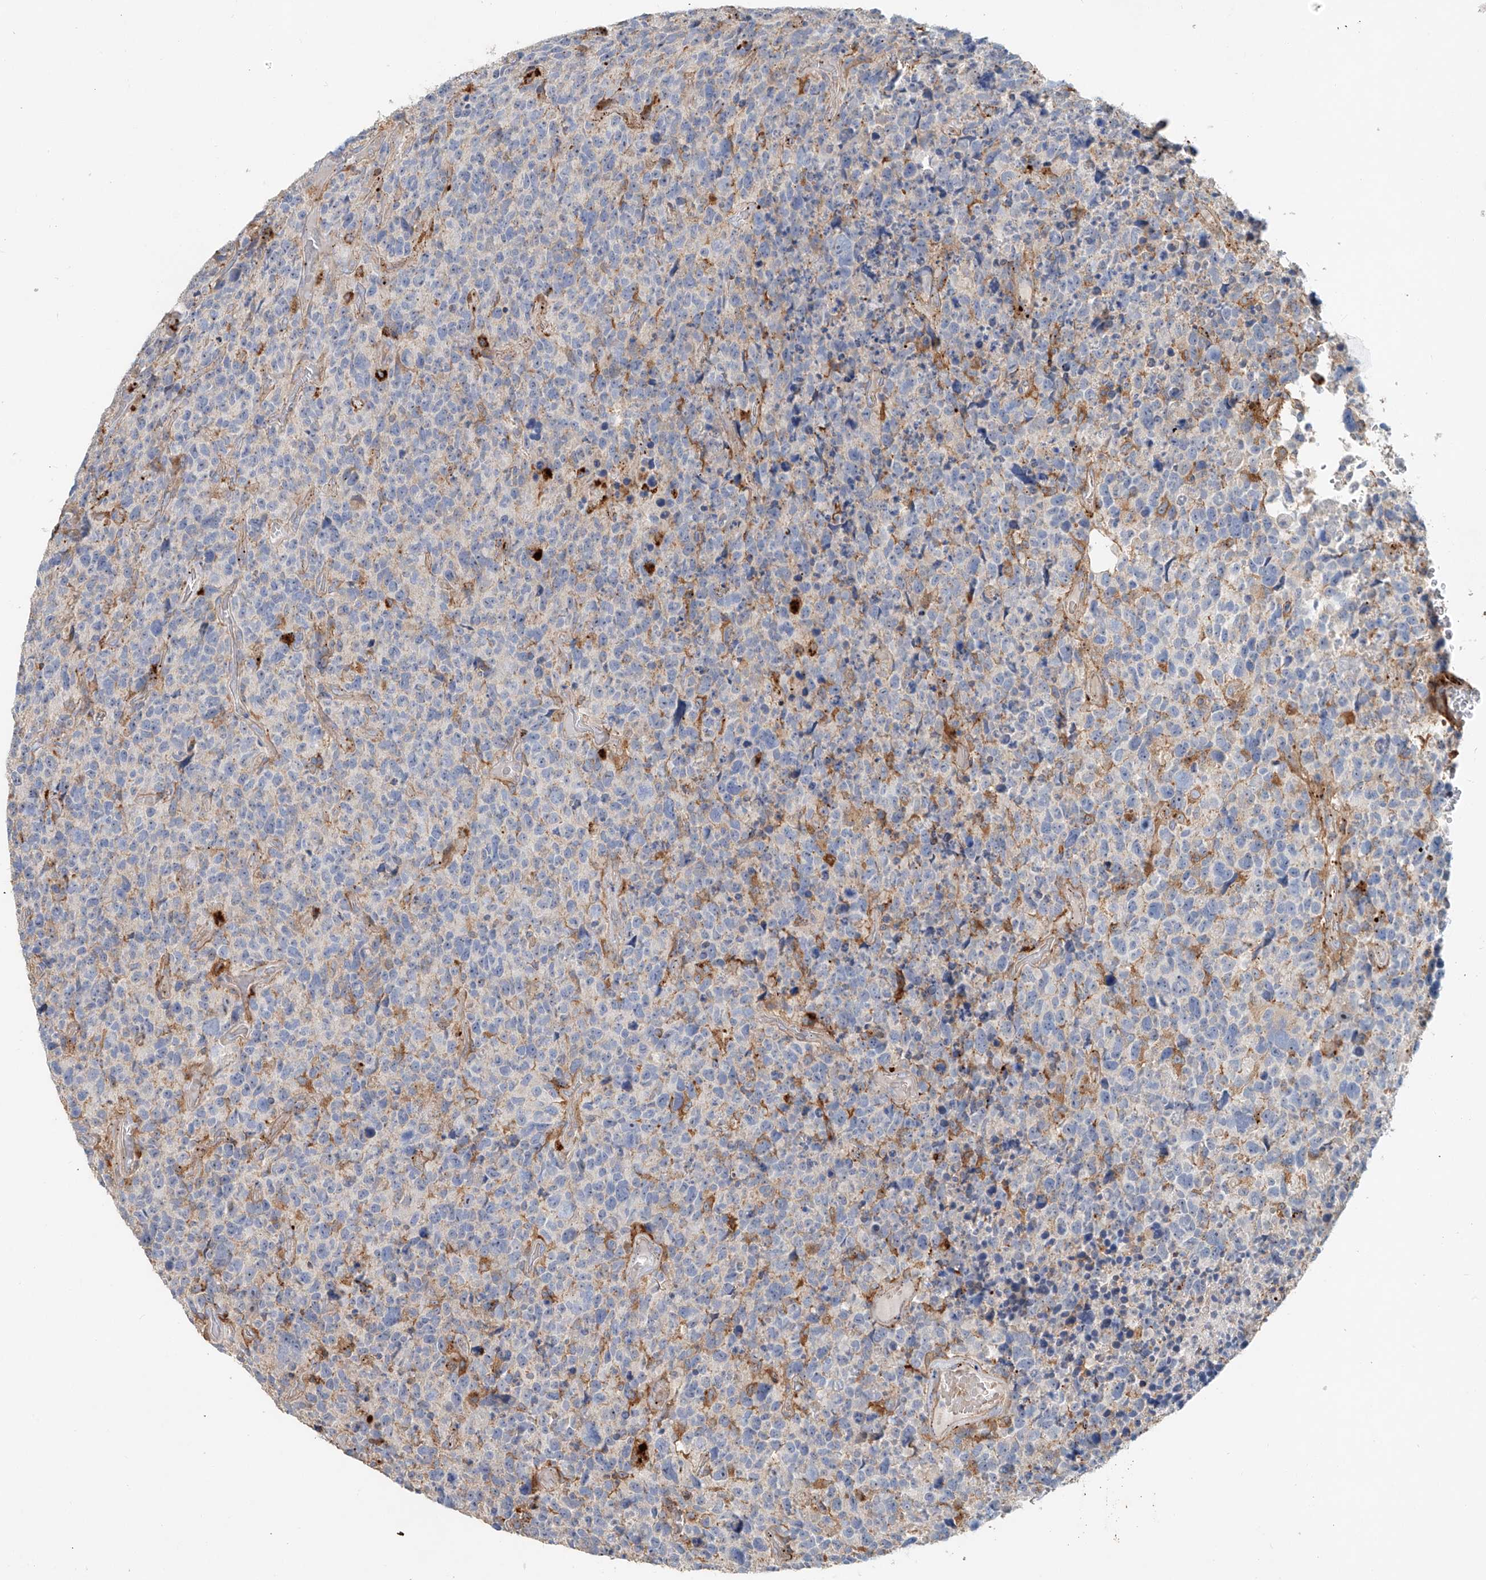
{"staining": {"intensity": "negative", "quantity": "none", "location": "none"}, "tissue": "glioma", "cell_type": "Tumor cells", "image_type": "cancer", "snomed": [{"axis": "morphology", "description": "Glioma, malignant, High grade"}, {"axis": "topography", "description": "Brain"}], "caption": "Malignant glioma (high-grade) was stained to show a protein in brown. There is no significant expression in tumor cells. The staining was performed using DAB to visualize the protein expression in brown, while the nuclei were stained in blue with hematoxylin (Magnification: 20x).", "gene": "TRIM47", "patient": {"sex": "male", "age": 69}}